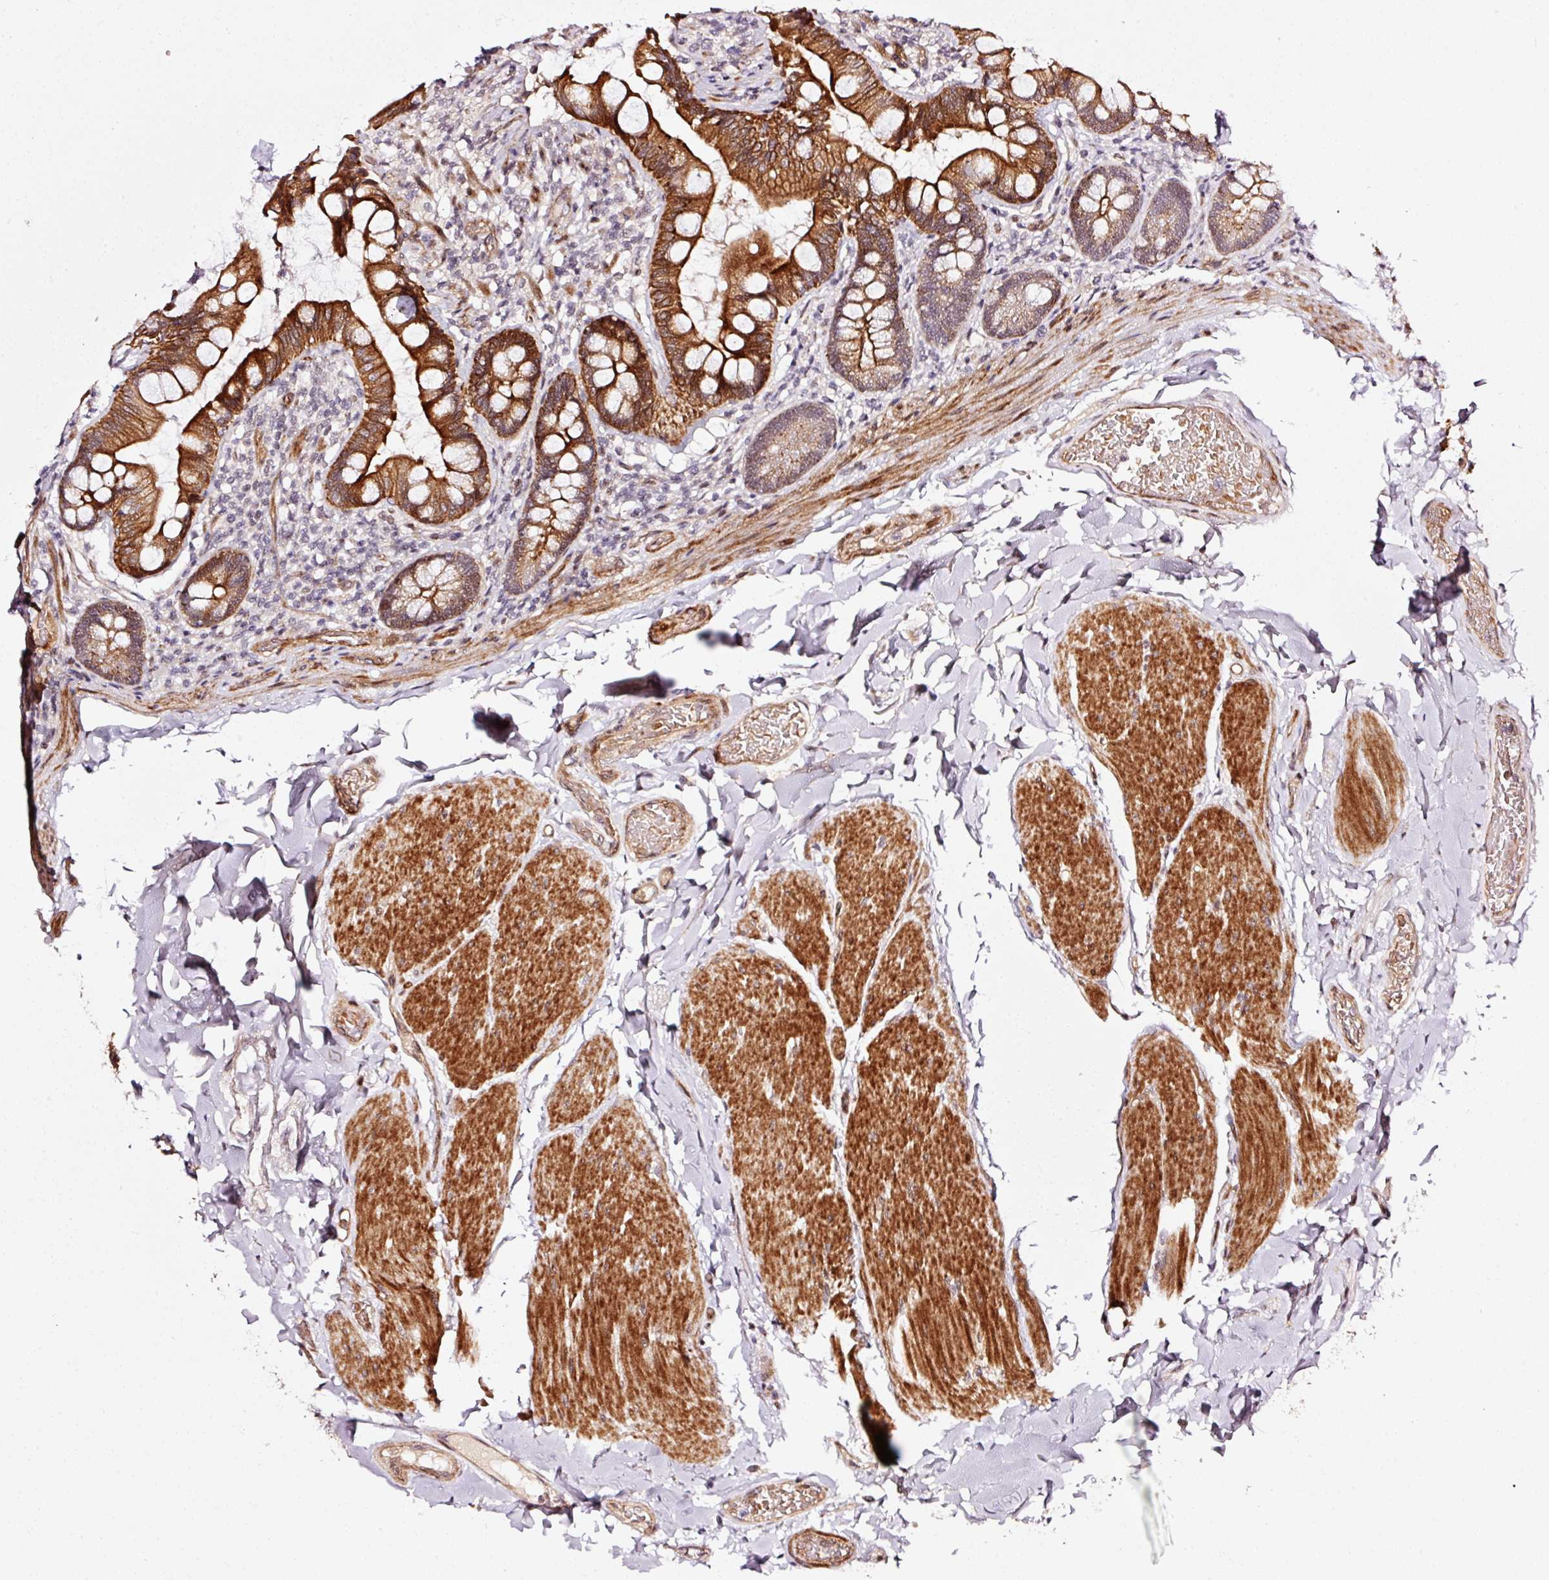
{"staining": {"intensity": "strong", "quantity": ">75%", "location": "cytoplasmic/membranous"}, "tissue": "small intestine", "cell_type": "Glandular cells", "image_type": "normal", "snomed": [{"axis": "morphology", "description": "Normal tissue, NOS"}, {"axis": "topography", "description": "Small intestine"}], "caption": "Human small intestine stained for a protein (brown) demonstrates strong cytoplasmic/membranous positive staining in approximately >75% of glandular cells.", "gene": "ANKRD20A1", "patient": {"sex": "male", "age": 70}}